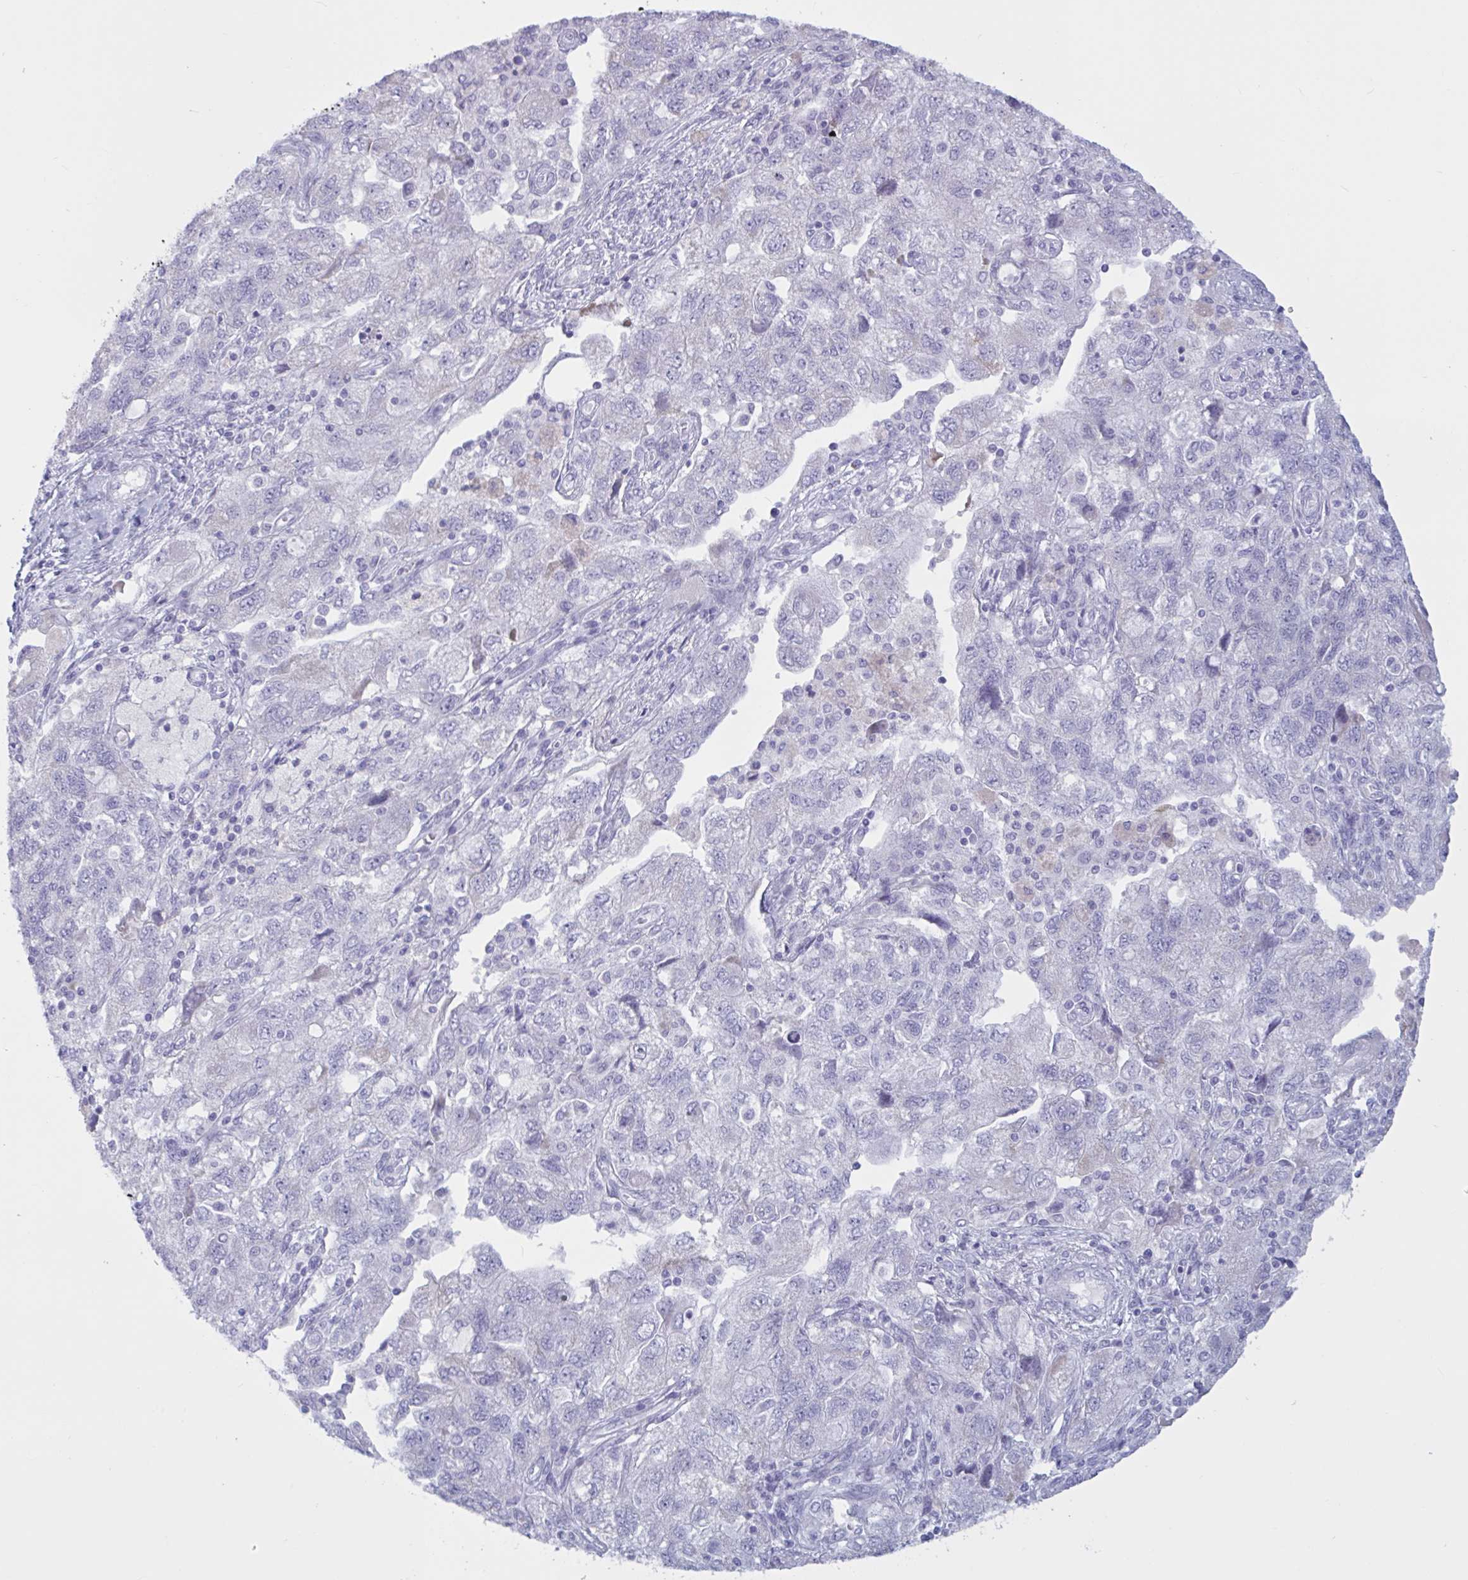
{"staining": {"intensity": "negative", "quantity": "none", "location": "none"}, "tissue": "ovarian cancer", "cell_type": "Tumor cells", "image_type": "cancer", "snomed": [{"axis": "morphology", "description": "Carcinoma, NOS"}, {"axis": "morphology", "description": "Cystadenocarcinoma, serous, NOS"}, {"axis": "topography", "description": "Ovary"}], "caption": "High power microscopy photomicrograph of an IHC image of ovarian cancer (serous cystadenocarcinoma), revealing no significant expression in tumor cells.", "gene": "BBS10", "patient": {"sex": "female", "age": 69}}